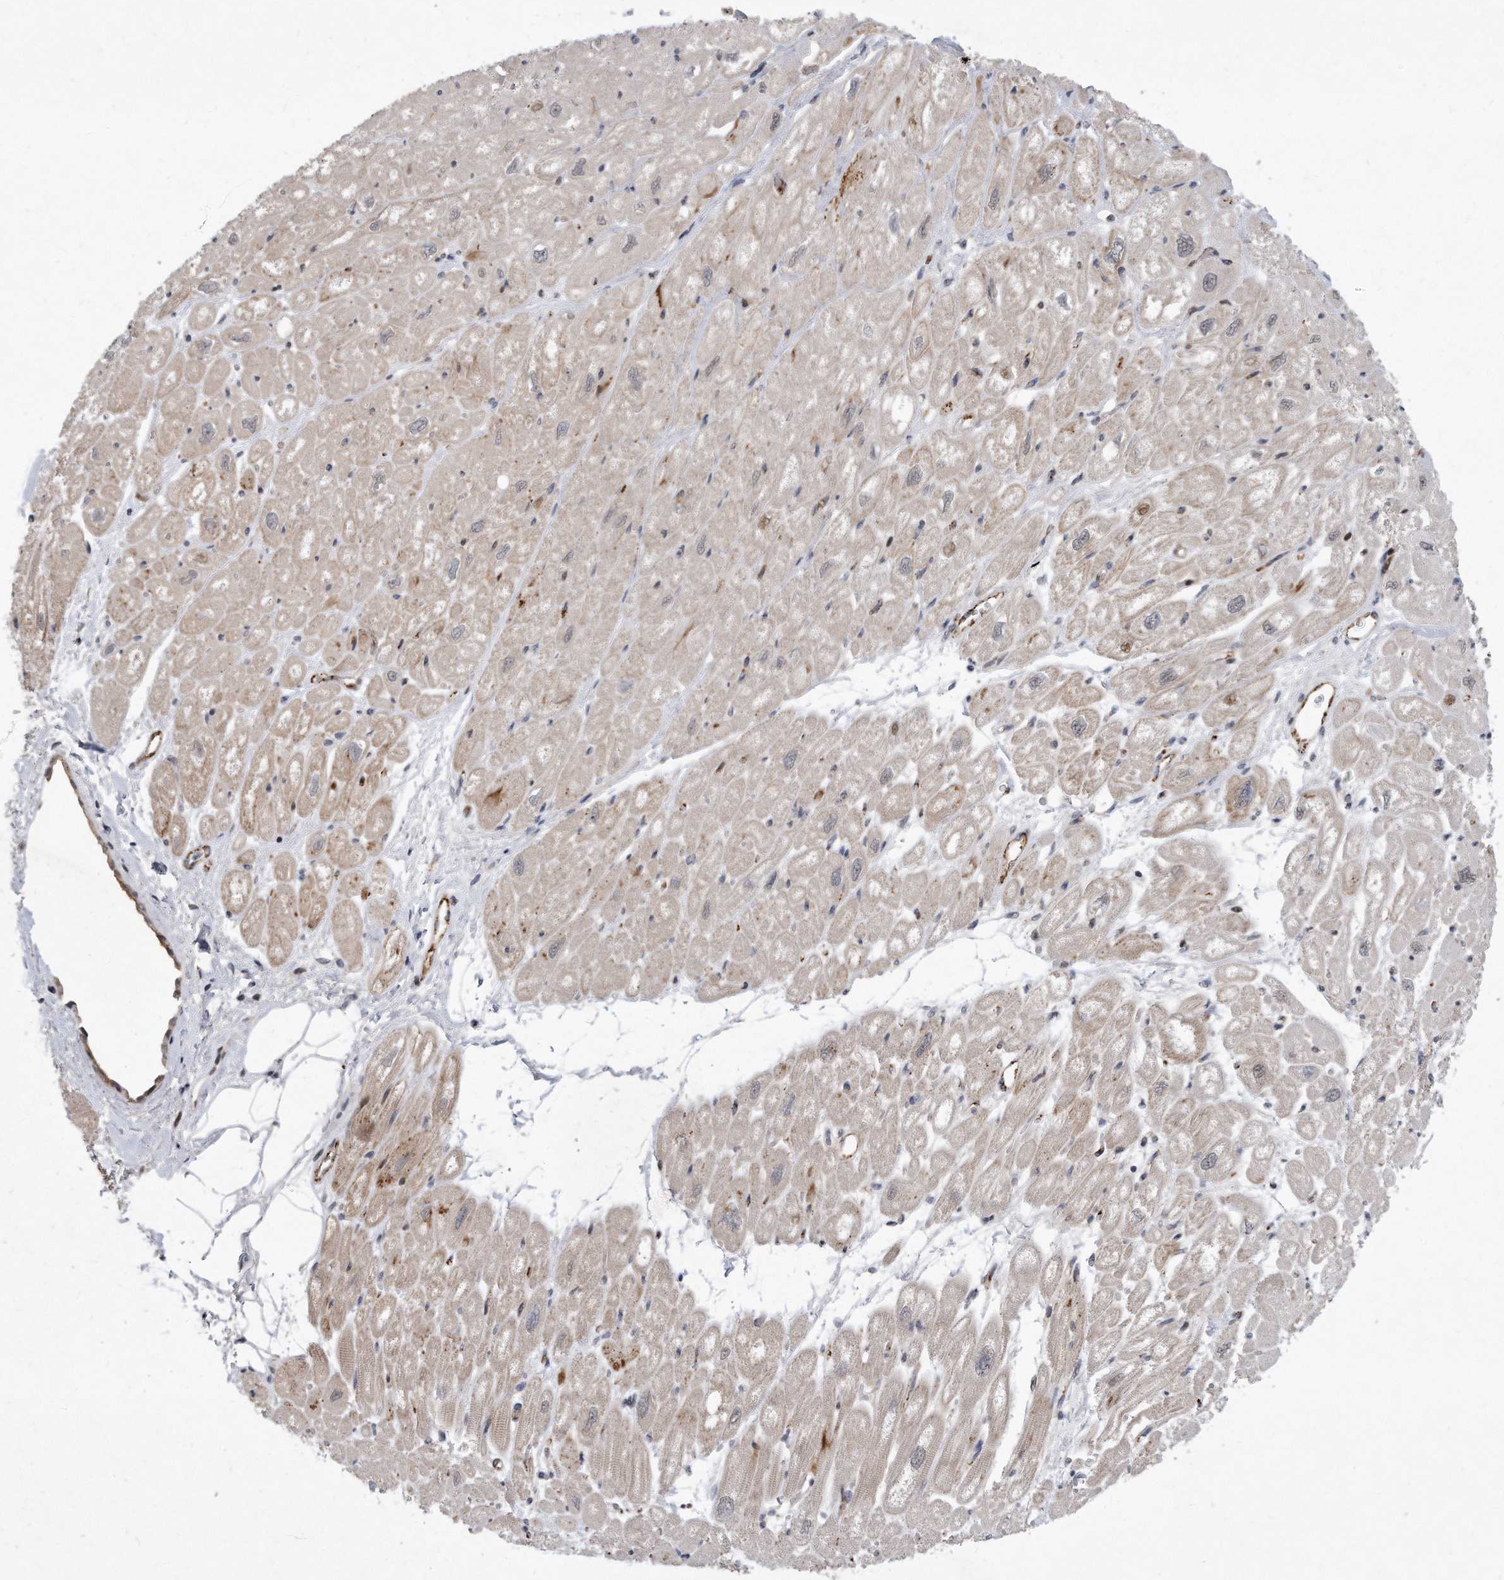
{"staining": {"intensity": "weak", "quantity": "<25%", "location": "cytoplasmic/membranous"}, "tissue": "heart muscle", "cell_type": "Cardiomyocytes", "image_type": "normal", "snomed": [{"axis": "morphology", "description": "Normal tissue, NOS"}, {"axis": "topography", "description": "Heart"}], "caption": "Immunohistochemical staining of unremarkable human heart muscle shows no significant staining in cardiomyocytes. Nuclei are stained in blue.", "gene": "PGBD2", "patient": {"sex": "male", "age": 50}}